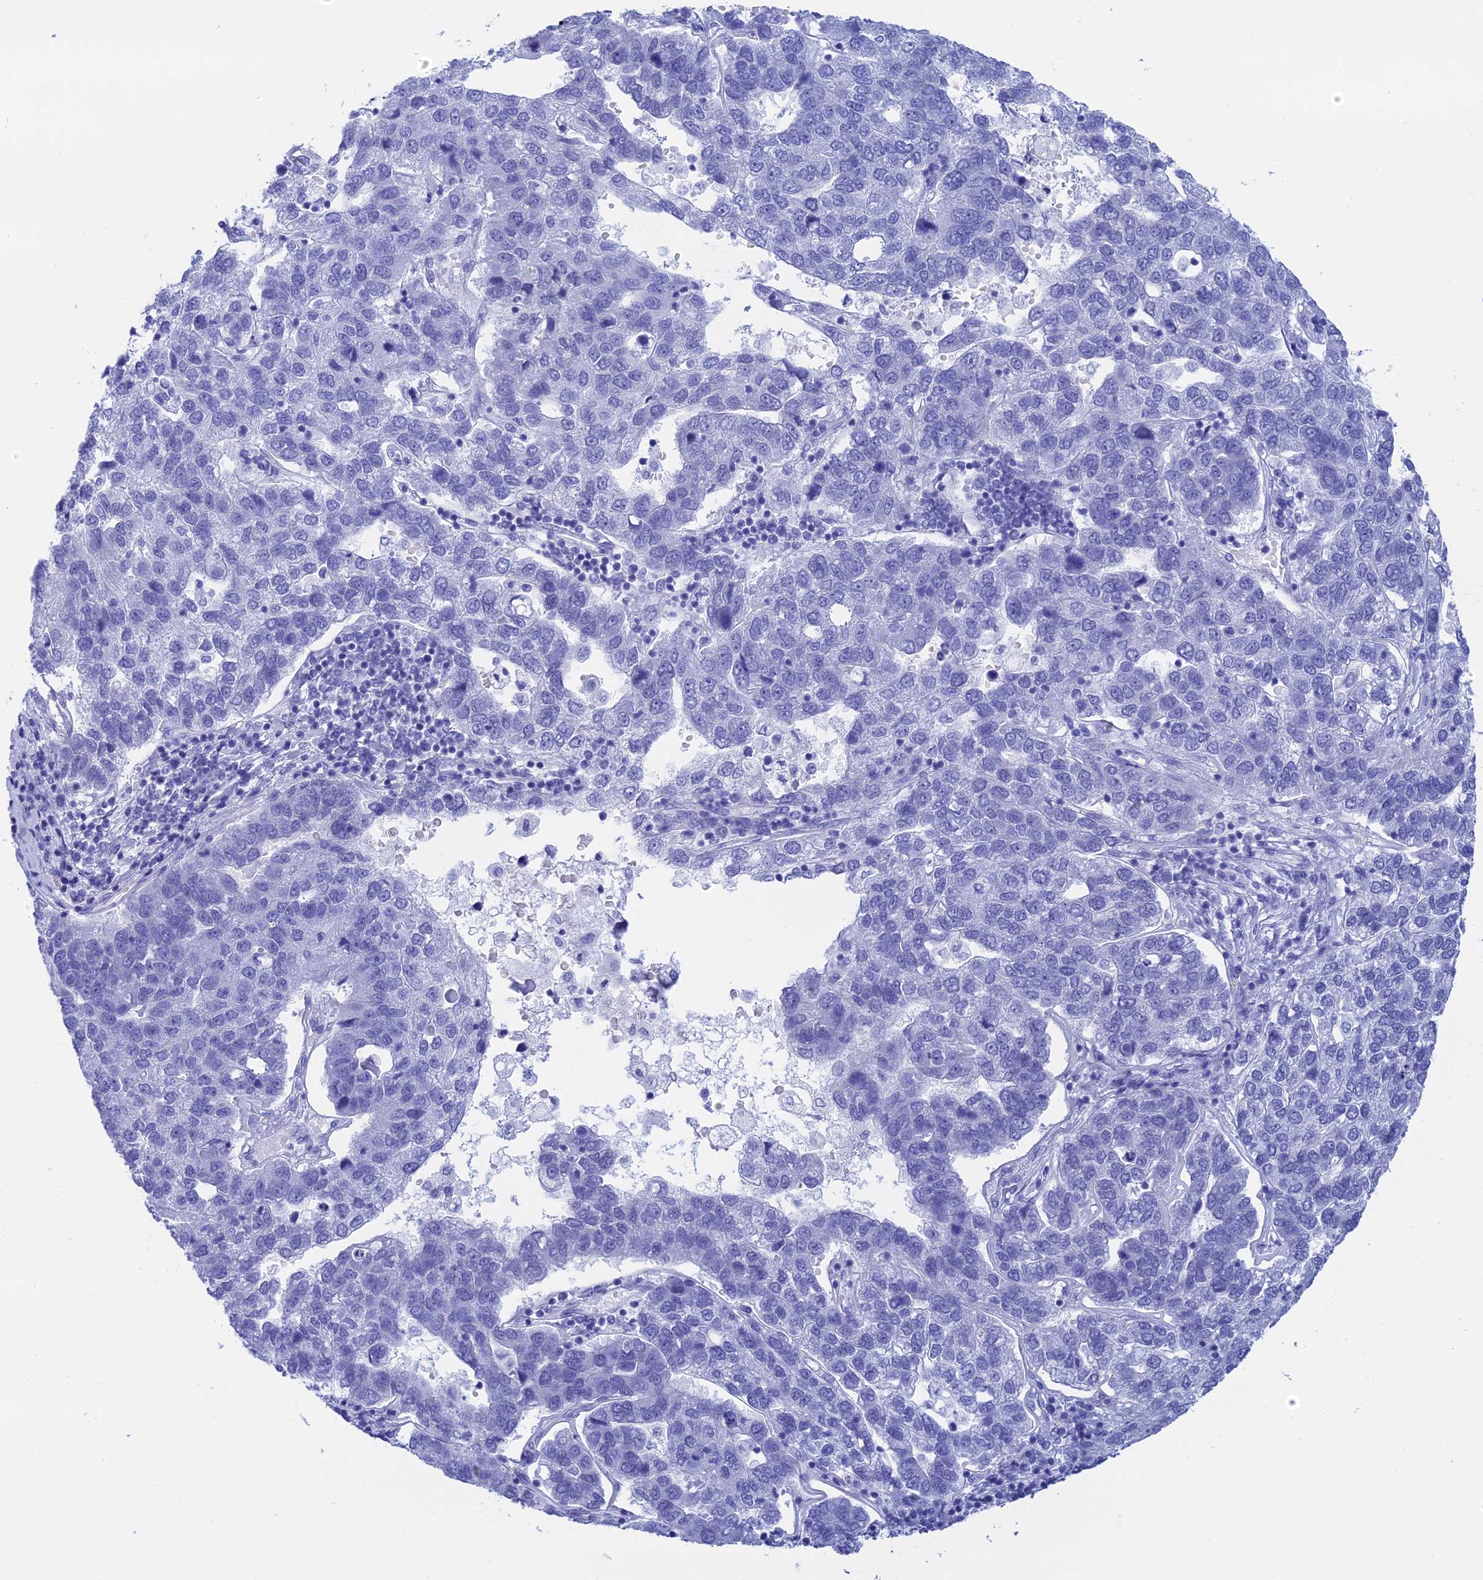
{"staining": {"intensity": "negative", "quantity": "none", "location": "none"}, "tissue": "pancreatic cancer", "cell_type": "Tumor cells", "image_type": "cancer", "snomed": [{"axis": "morphology", "description": "Adenocarcinoma, NOS"}, {"axis": "topography", "description": "Pancreas"}], "caption": "Protein analysis of pancreatic cancer (adenocarcinoma) exhibits no significant expression in tumor cells.", "gene": "TEX101", "patient": {"sex": "female", "age": 61}}